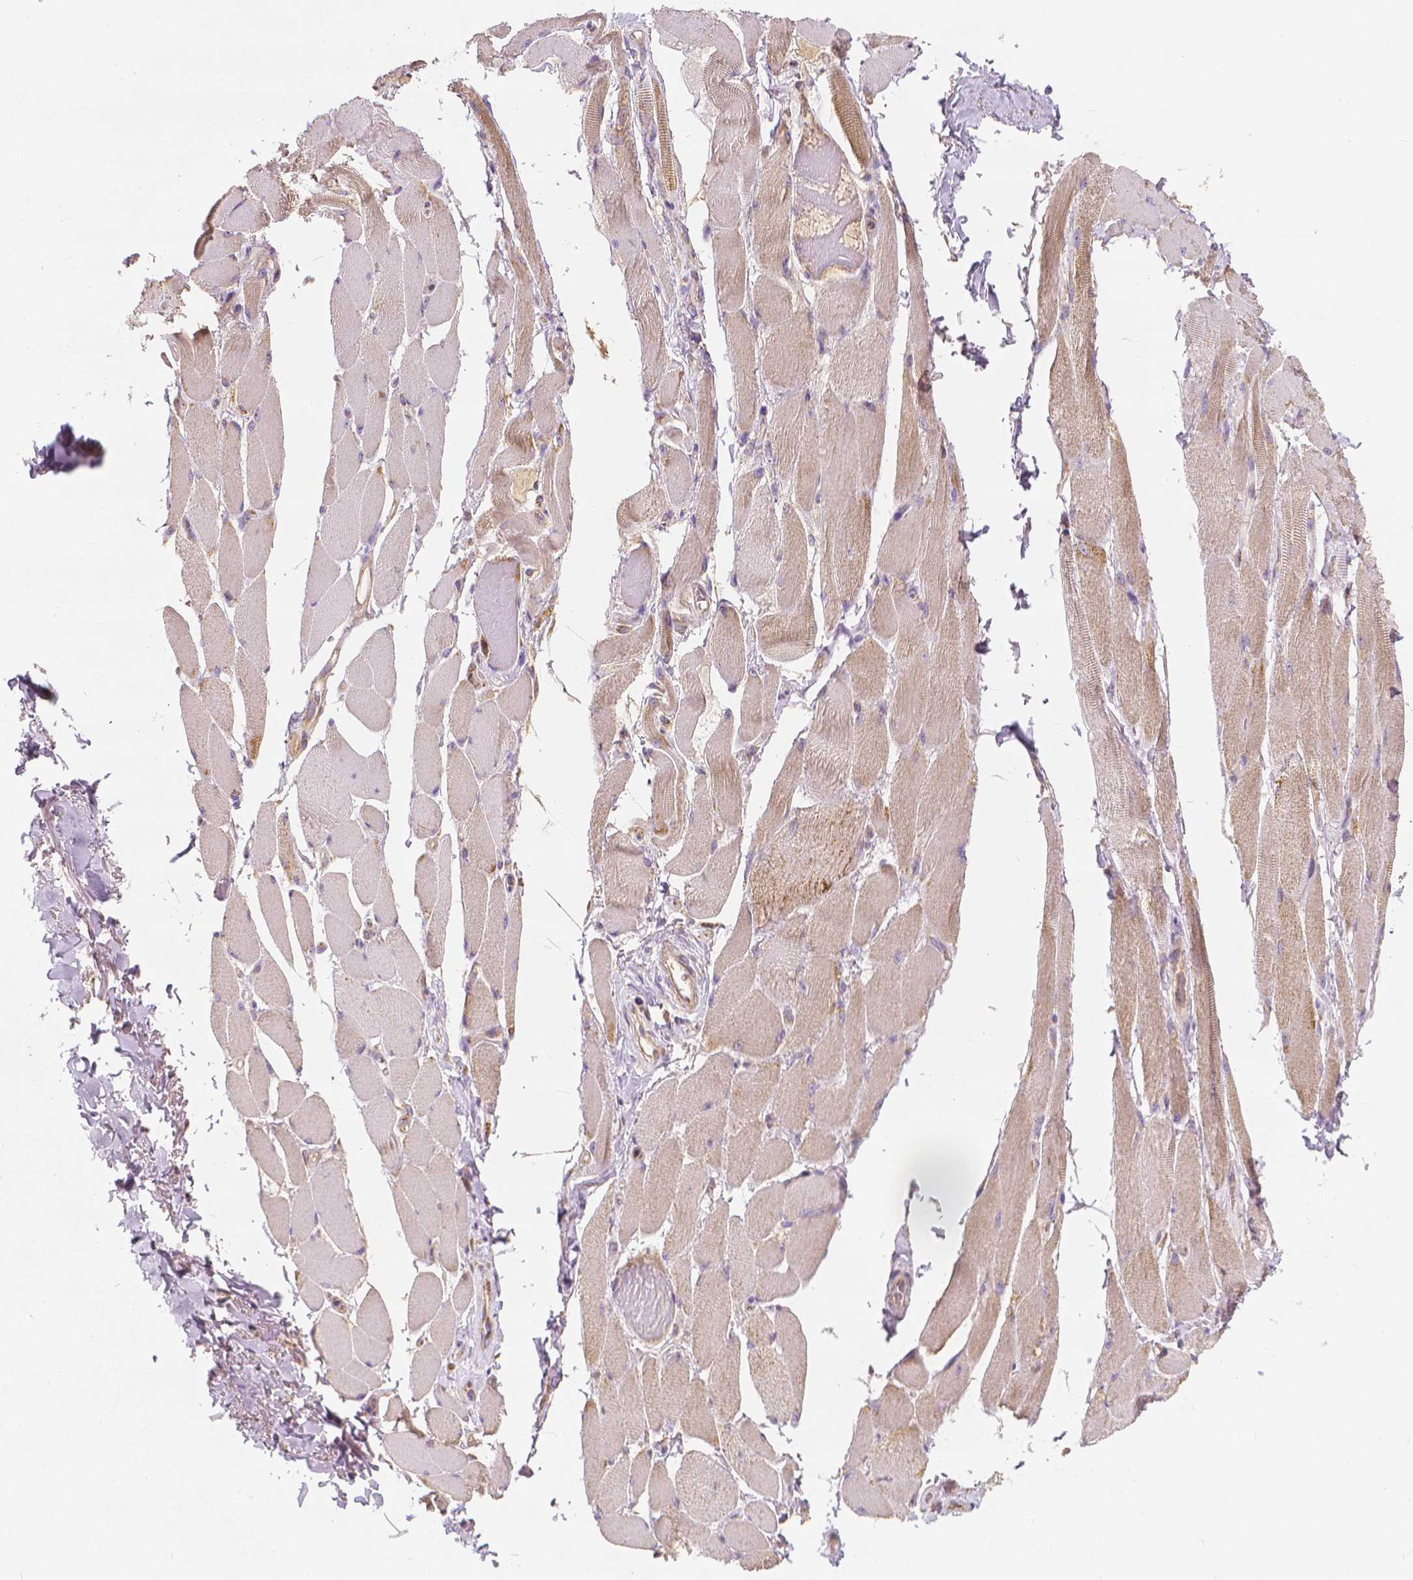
{"staining": {"intensity": "weak", "quantity": ">75%", "location": "cytoplasmic/membranous"}, "tissue": "skeletal muscle", "cell_type": "Myocytes", "image_type": "normal", "snomed": [{"axis": "morphology", "description": "Normal tissue, NOS"}, {"axis": "topography", "description": "Skeletal muscle"}, {"axis": "topography", "description": "Anal"}, {"axis": "topography", "description": "Peripheral nerve tissue"}], "caption": "Brown immunohistochemical staining in benign human skeletal muscle exhibits weak cytoplasmic/membranous staining in approximately >75% of myocytes.", "gene": "SNCAIP", "patient": {"sex": "male", "age": 53}}